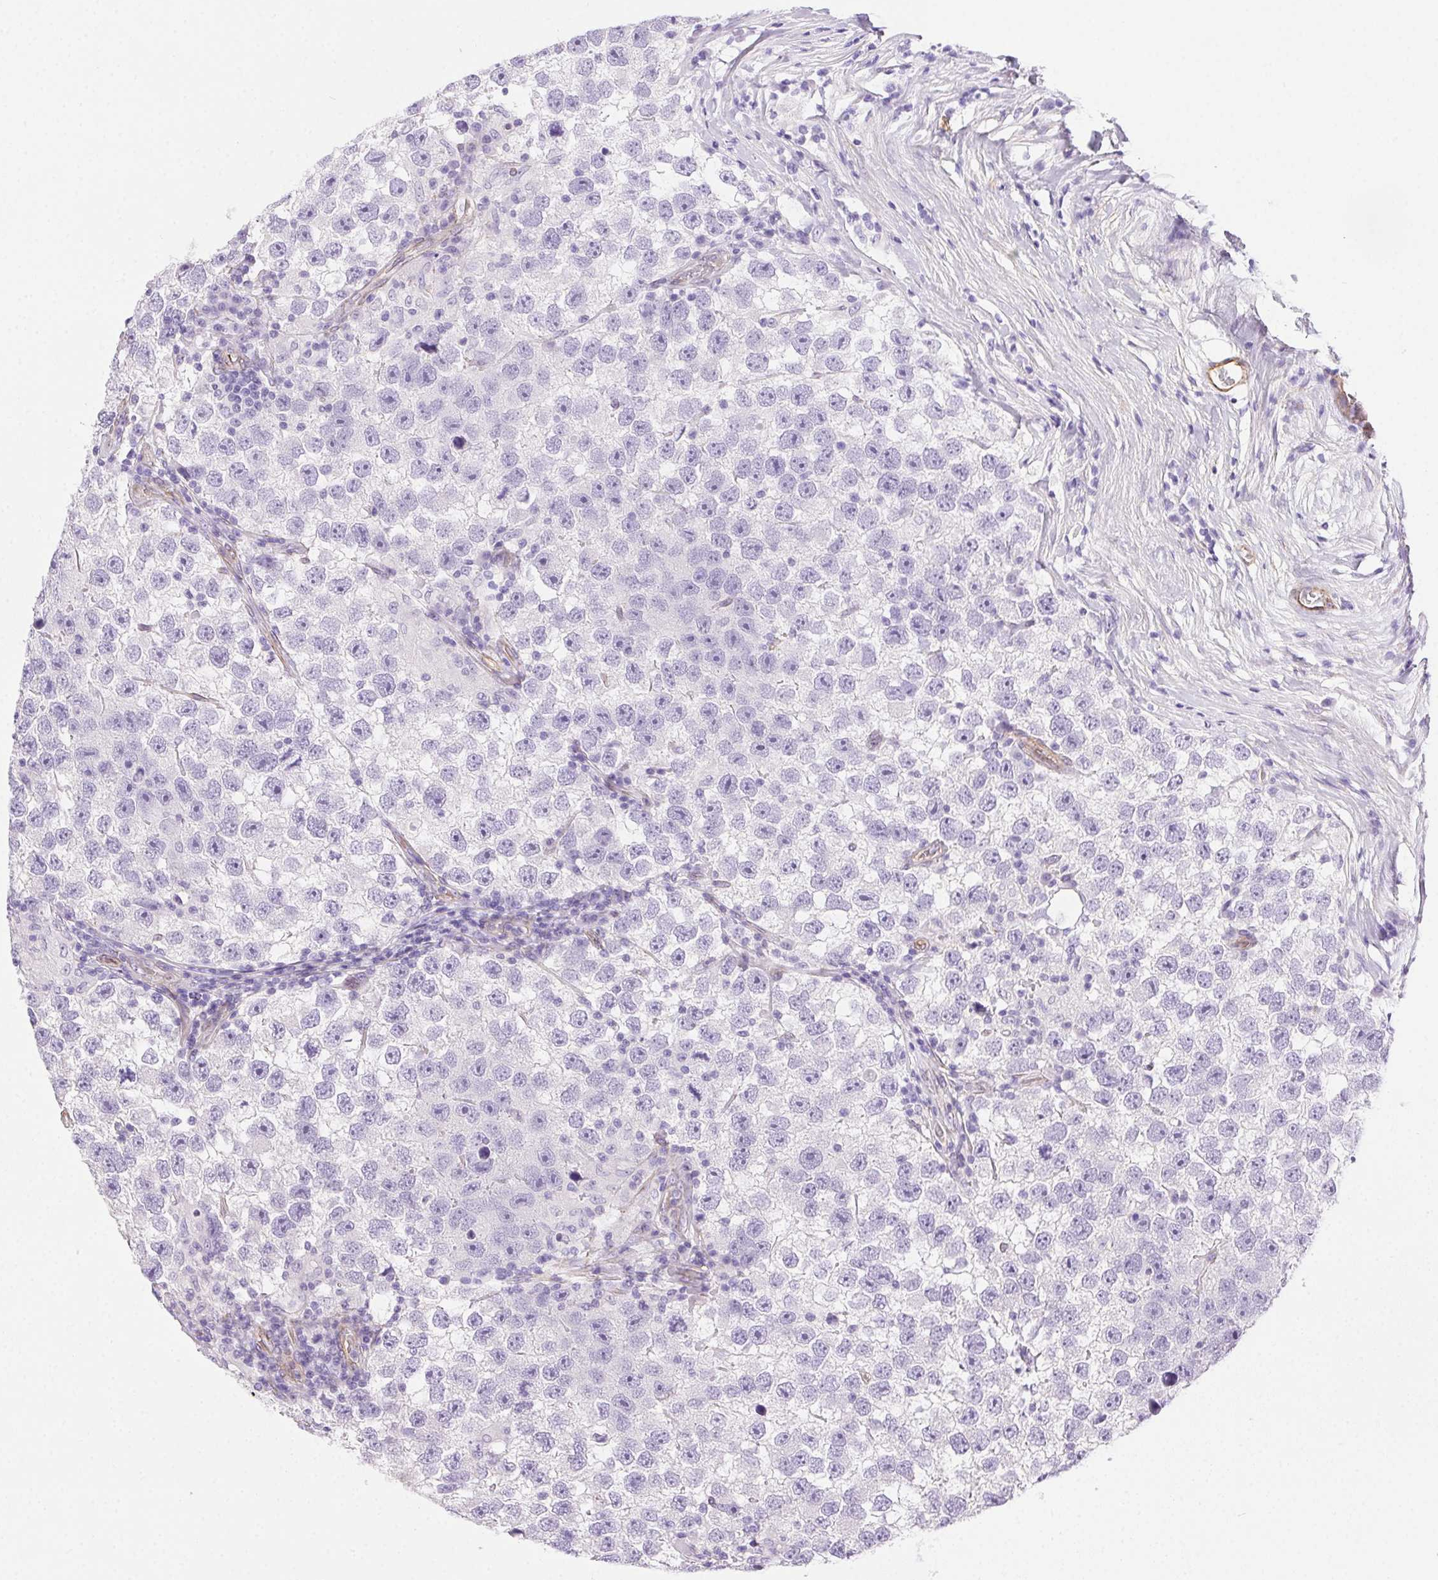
{"staining": {"intensity": "negative", "quantity": "none", "location": "none"}, "tissue": "testis cancer", "cell_type": "Tumor cells", "image_type": "cancer", "snomed": [{"axis": "morphology", "description": "Seminoma, NOS"}, {"axis": "topography", "description": "Testis"}], "caption": "High power microscopy micrograph of an immunohistochemistry (IHC) photomicrograph of testis cancer, revealing no significant positivity in tumor cells. (Immunohistochemistry (ihc), brightfield microscopy, high magnification).", "gene": "SHCBP1L", "patient": {"sex": "male", "age": 26}}